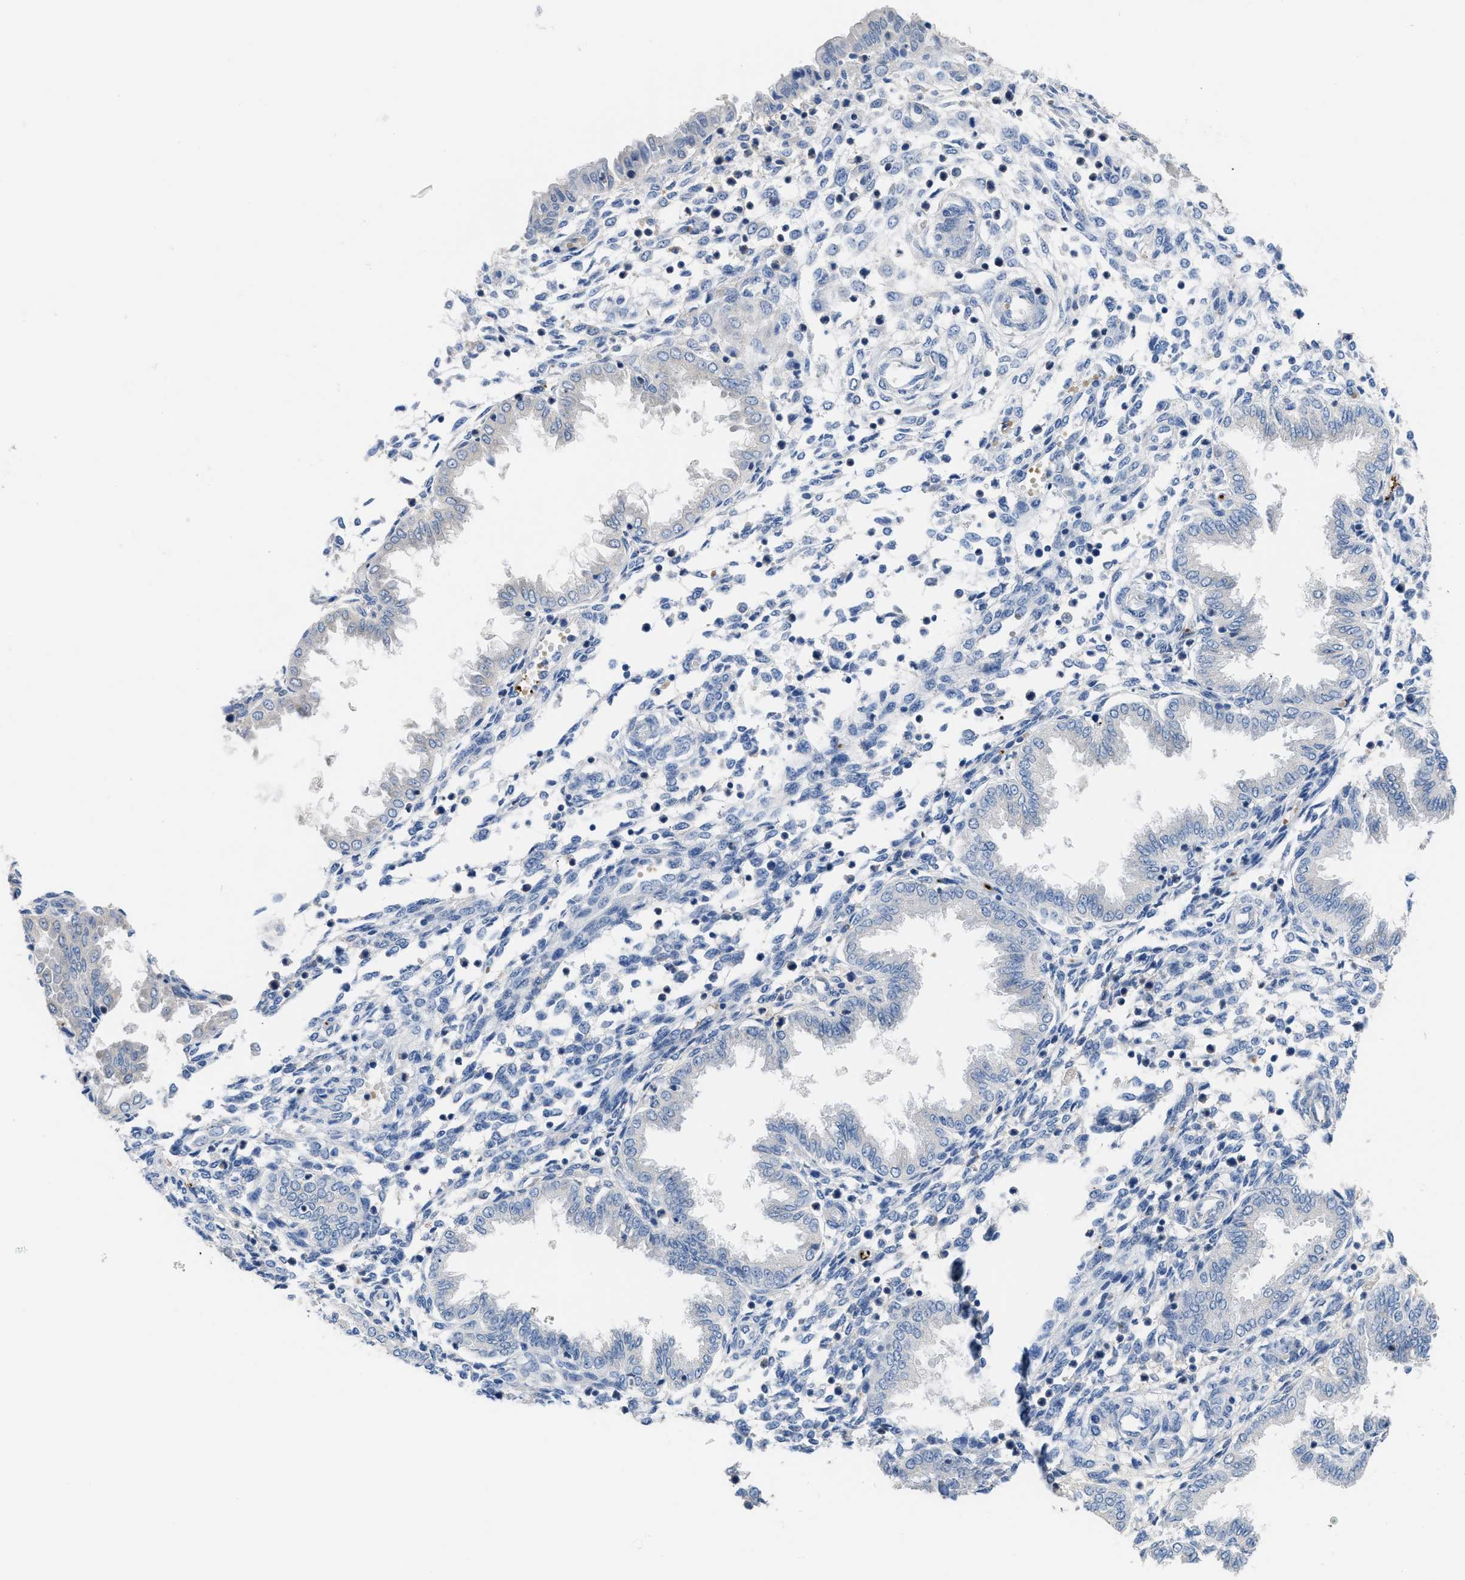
{"staining": {"intensity": "negative", "quantity": "none", "location": "none"}, "tissue": "endometrium", "cell_type": "Cells in endometrial stroma", "image_type": "normal", "snomed": [{"axis": "morphology", "description": "Normal tissue, NOS"}, {"axis": "topography", "description": "Endometrium"}], "caption": "Human endometrium stained for a protein using IHC reveals no staining in cells in endometrial stroma.", "gene": "FGF18", "patient": {"sex": "female", "age": 33}}